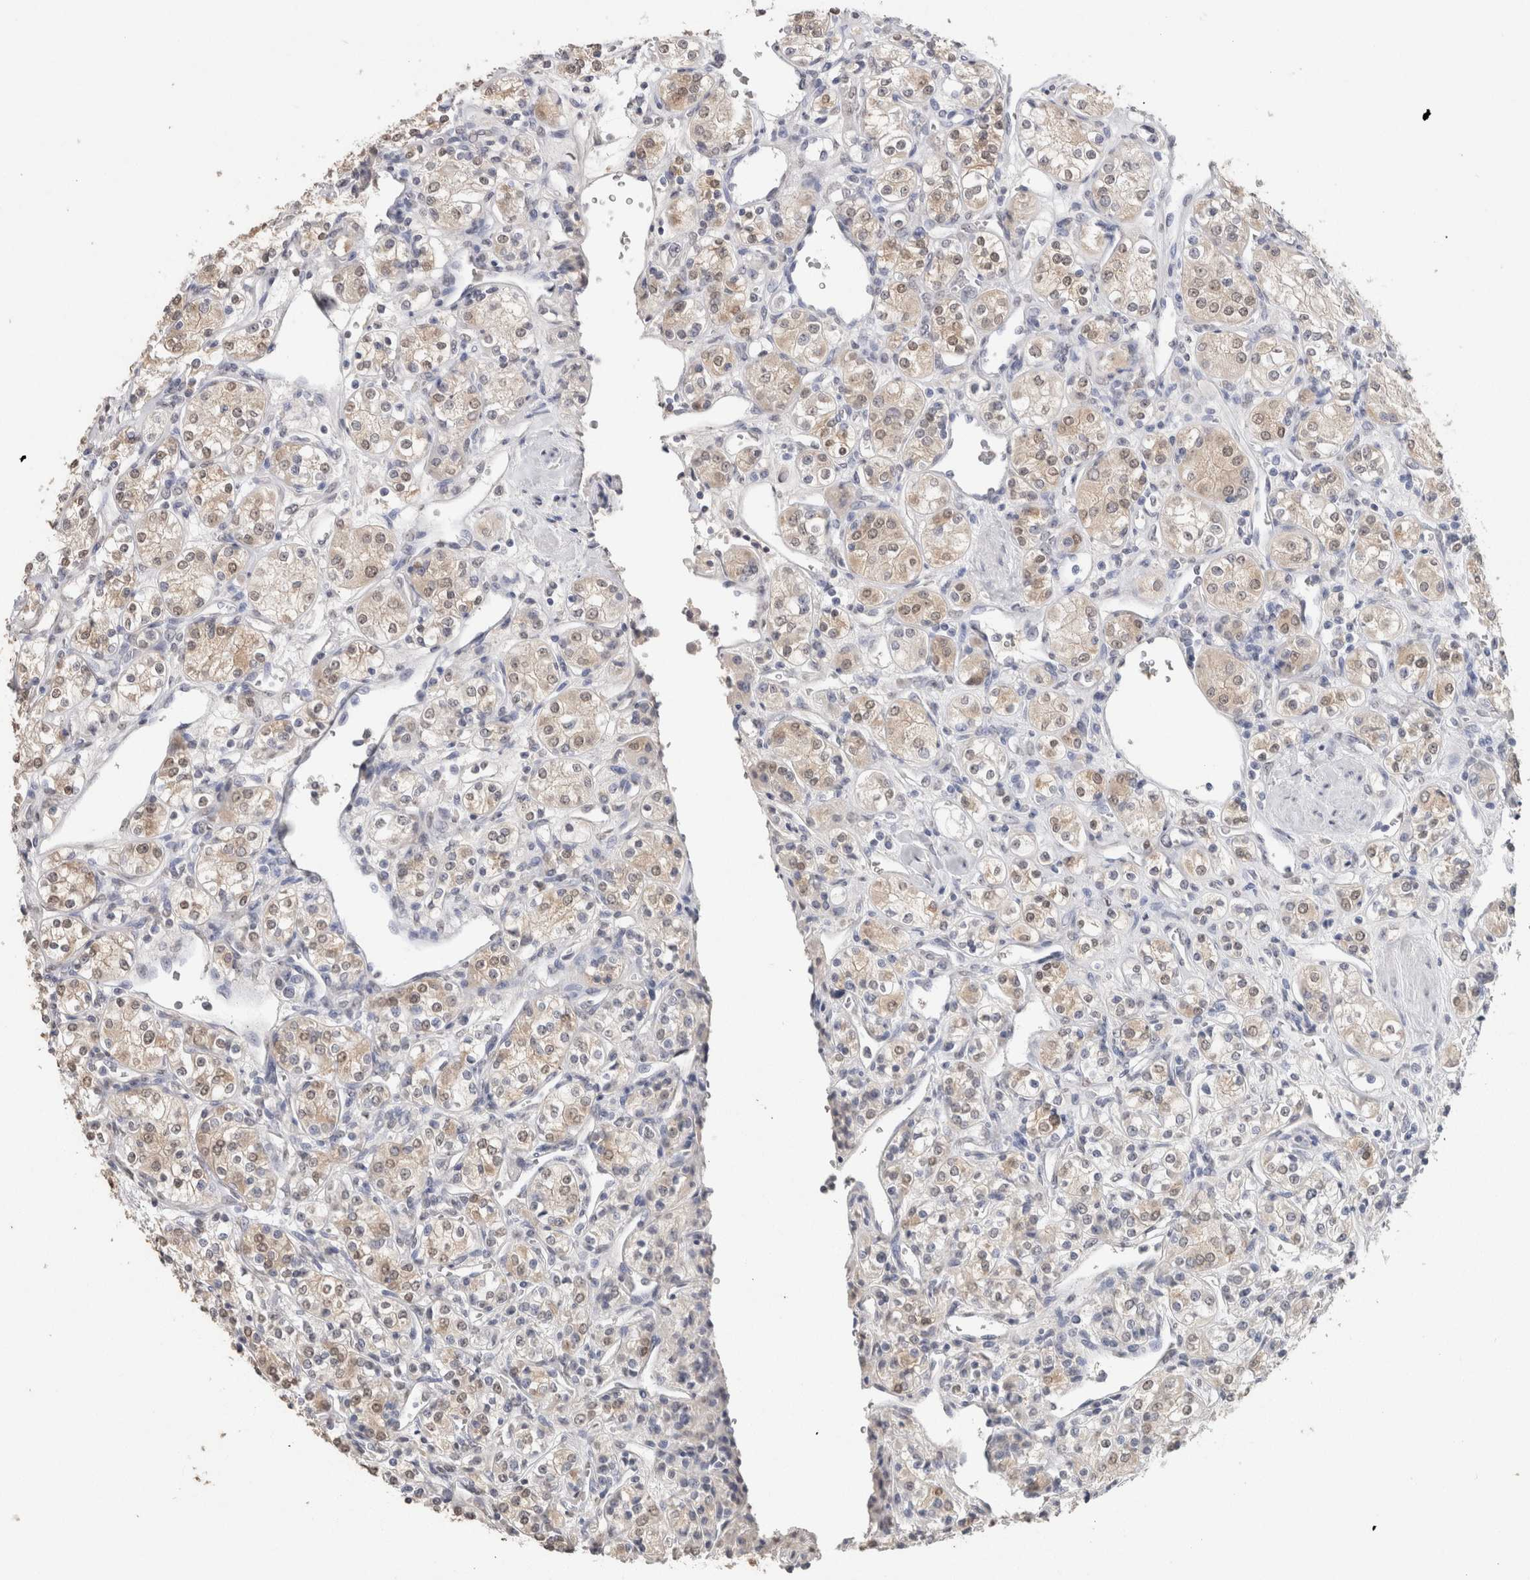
{"staining": {"intensity": "weak", "quantity": "25%-75%", "location": "cytoplasmic/membranous,nuclear"}, "tissue": "renal cancer", "cell_type": "Tumor cells", "image_type": "cancer", "snomed": [{"axis": "morphology", "description": "Adenocarcinoma, NOS"}, {"axis": "topography", "description": "Kidney"}], "caption": "A low amount of weak cytoplasmic/membranous and nuclear expression is identified in about 25%-75% of tumor cells in renal cancer tissue.", "gene": "LGALS2", "patient": {"sex": "male", "age": 77}}